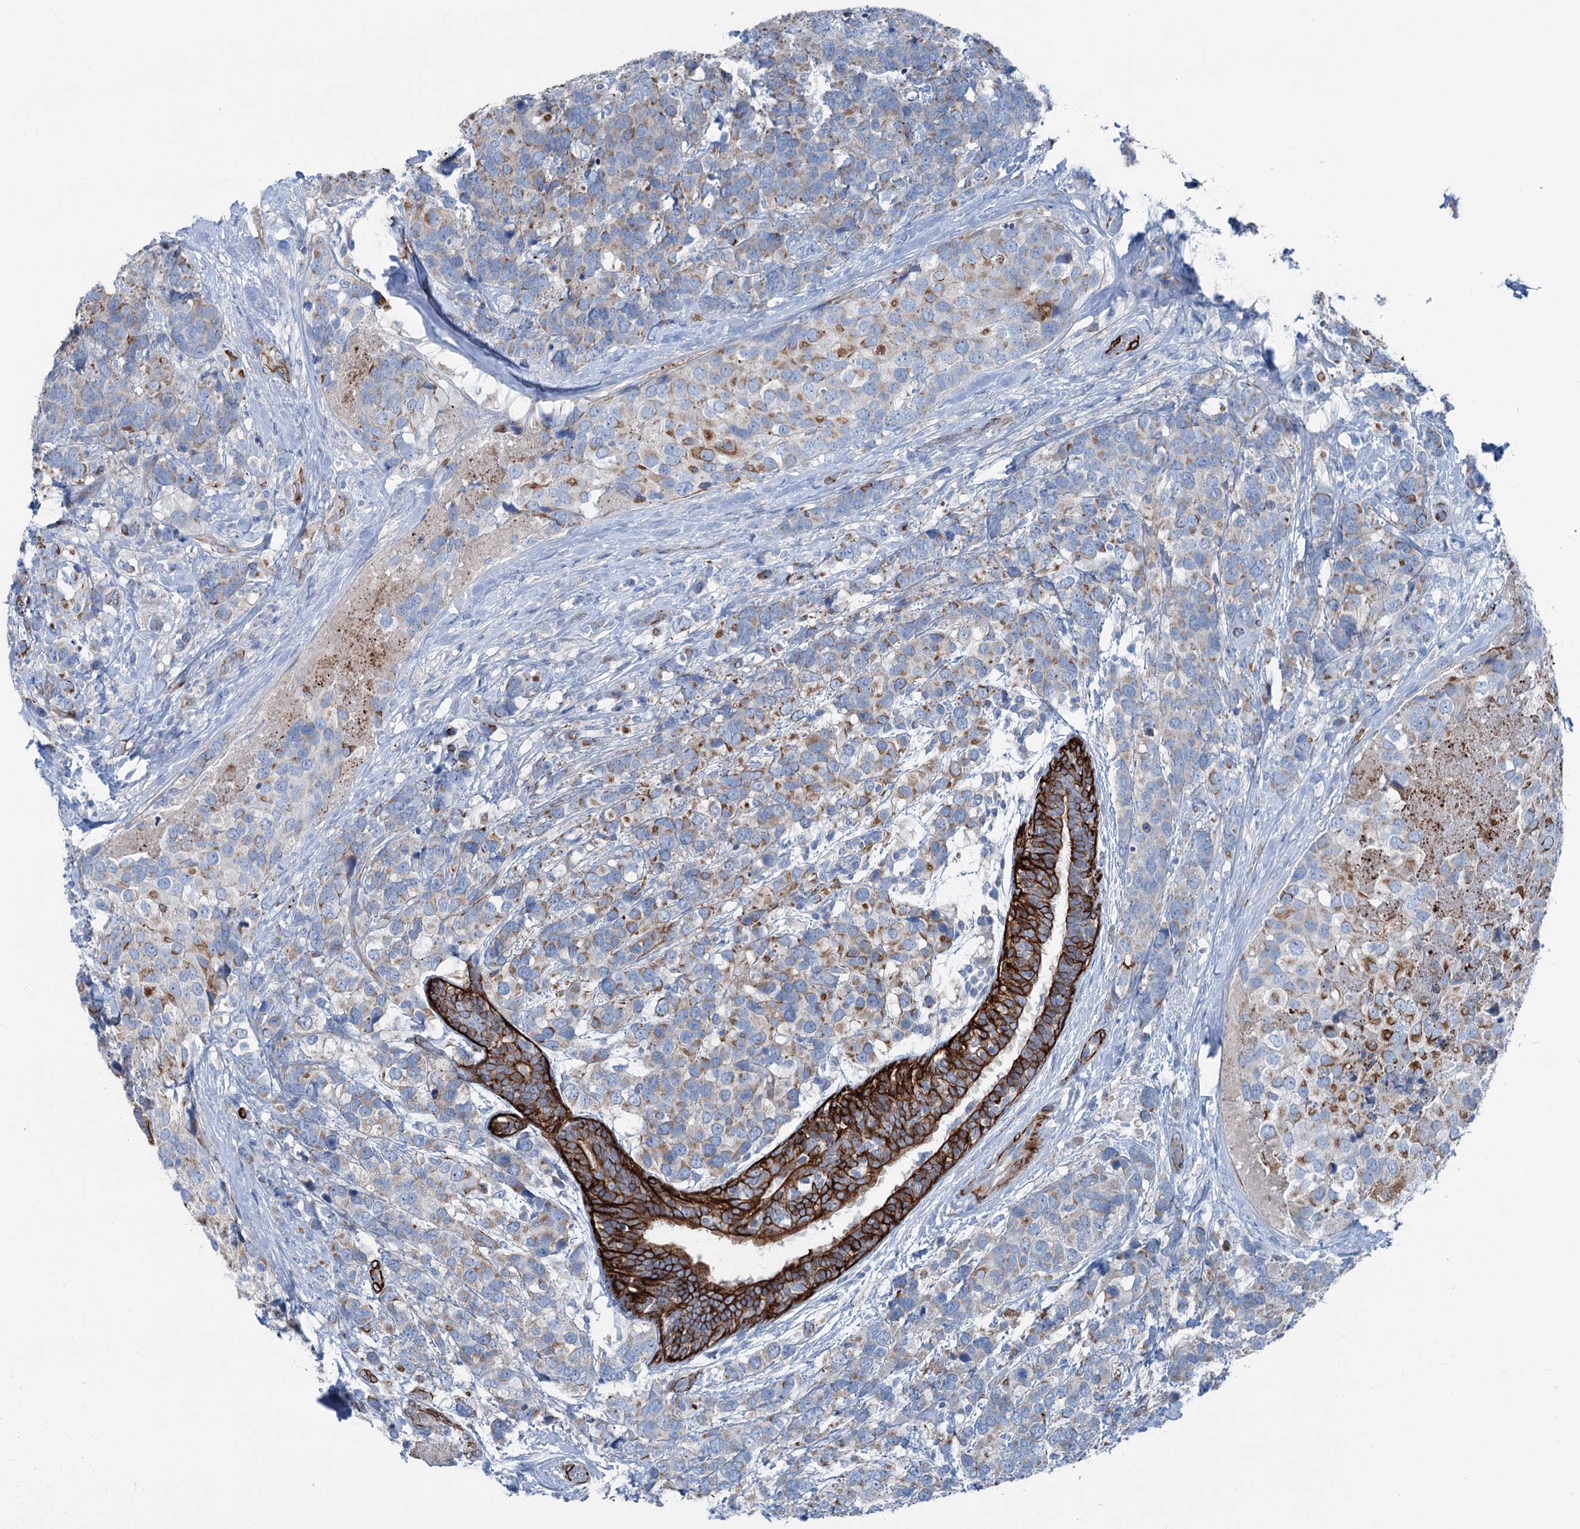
{"staining": {"intensity": "weak", "quantity": "<25%", "location": "cytoplasmic/membranous"}, "tissue": "breast cancer", "cell_type": "Tumor cells", "image_type": "cancer", "snomed": [{"axis": "morphology", "description": "Lobular carcinoma"}, {"axis": "topography", "description": "Breast"}], "caption": "Immunohistochemical staining of human breast cancer (lobular carcinoma) exhibits no significant expression in tumor cells.", "gene": "CALCOCO1", "patient": {"sex": "female", "age": 59}}